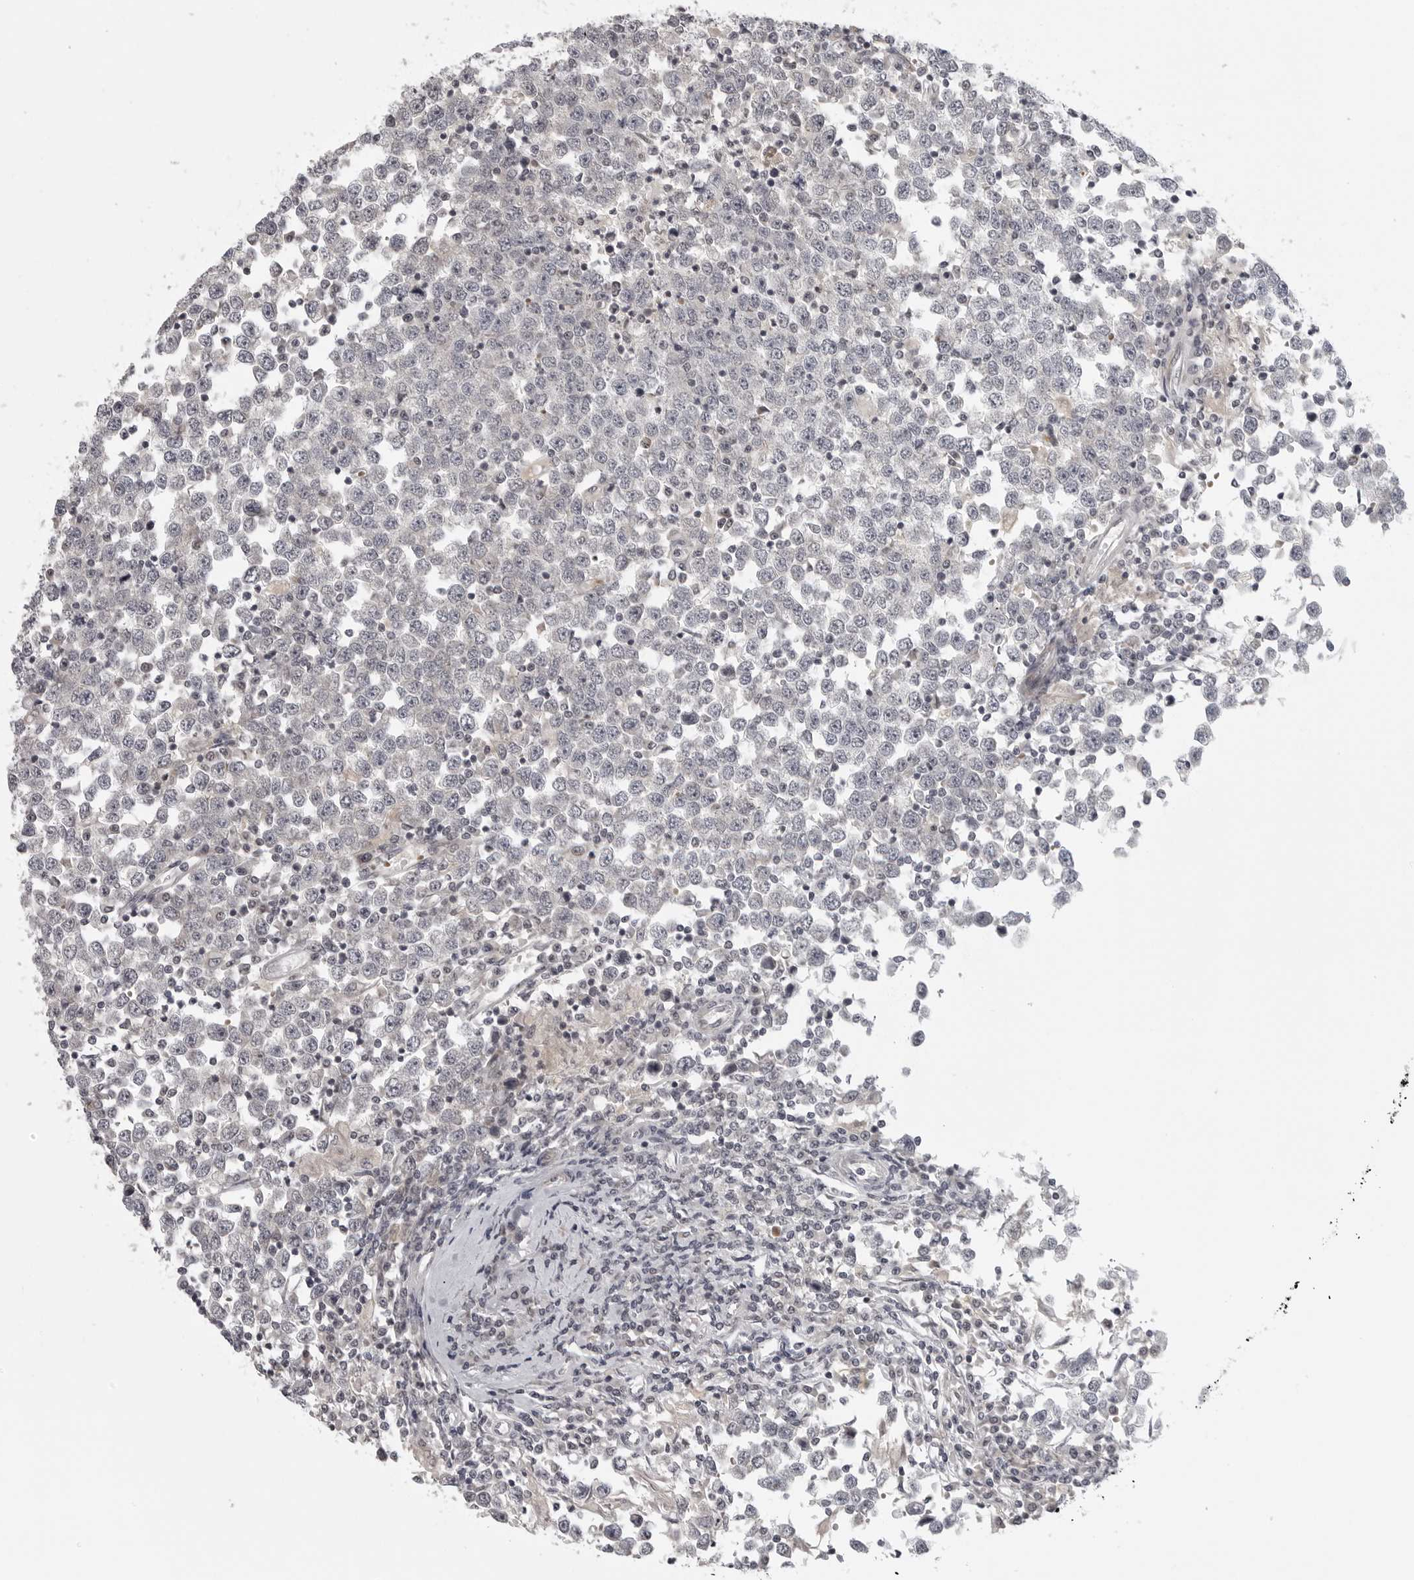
{"staining": {"intensity": "negative", "quantity": "none", "location": "none"}, "tissue": "testis cancer", "cell_type": "Tumor cells", "image_type": "cancer", "snomed": [{"axis": "morphology", "description": "Seminoma, NOS"}, {"axis": "topography", "description": "Testis"}], "caption": "Immunohistochemistry of testis cancer (seminoma) exhibits no positivity in tumor cells.", "gene": "CD300LD", "patient": {"sex": "male", "age": 65}}